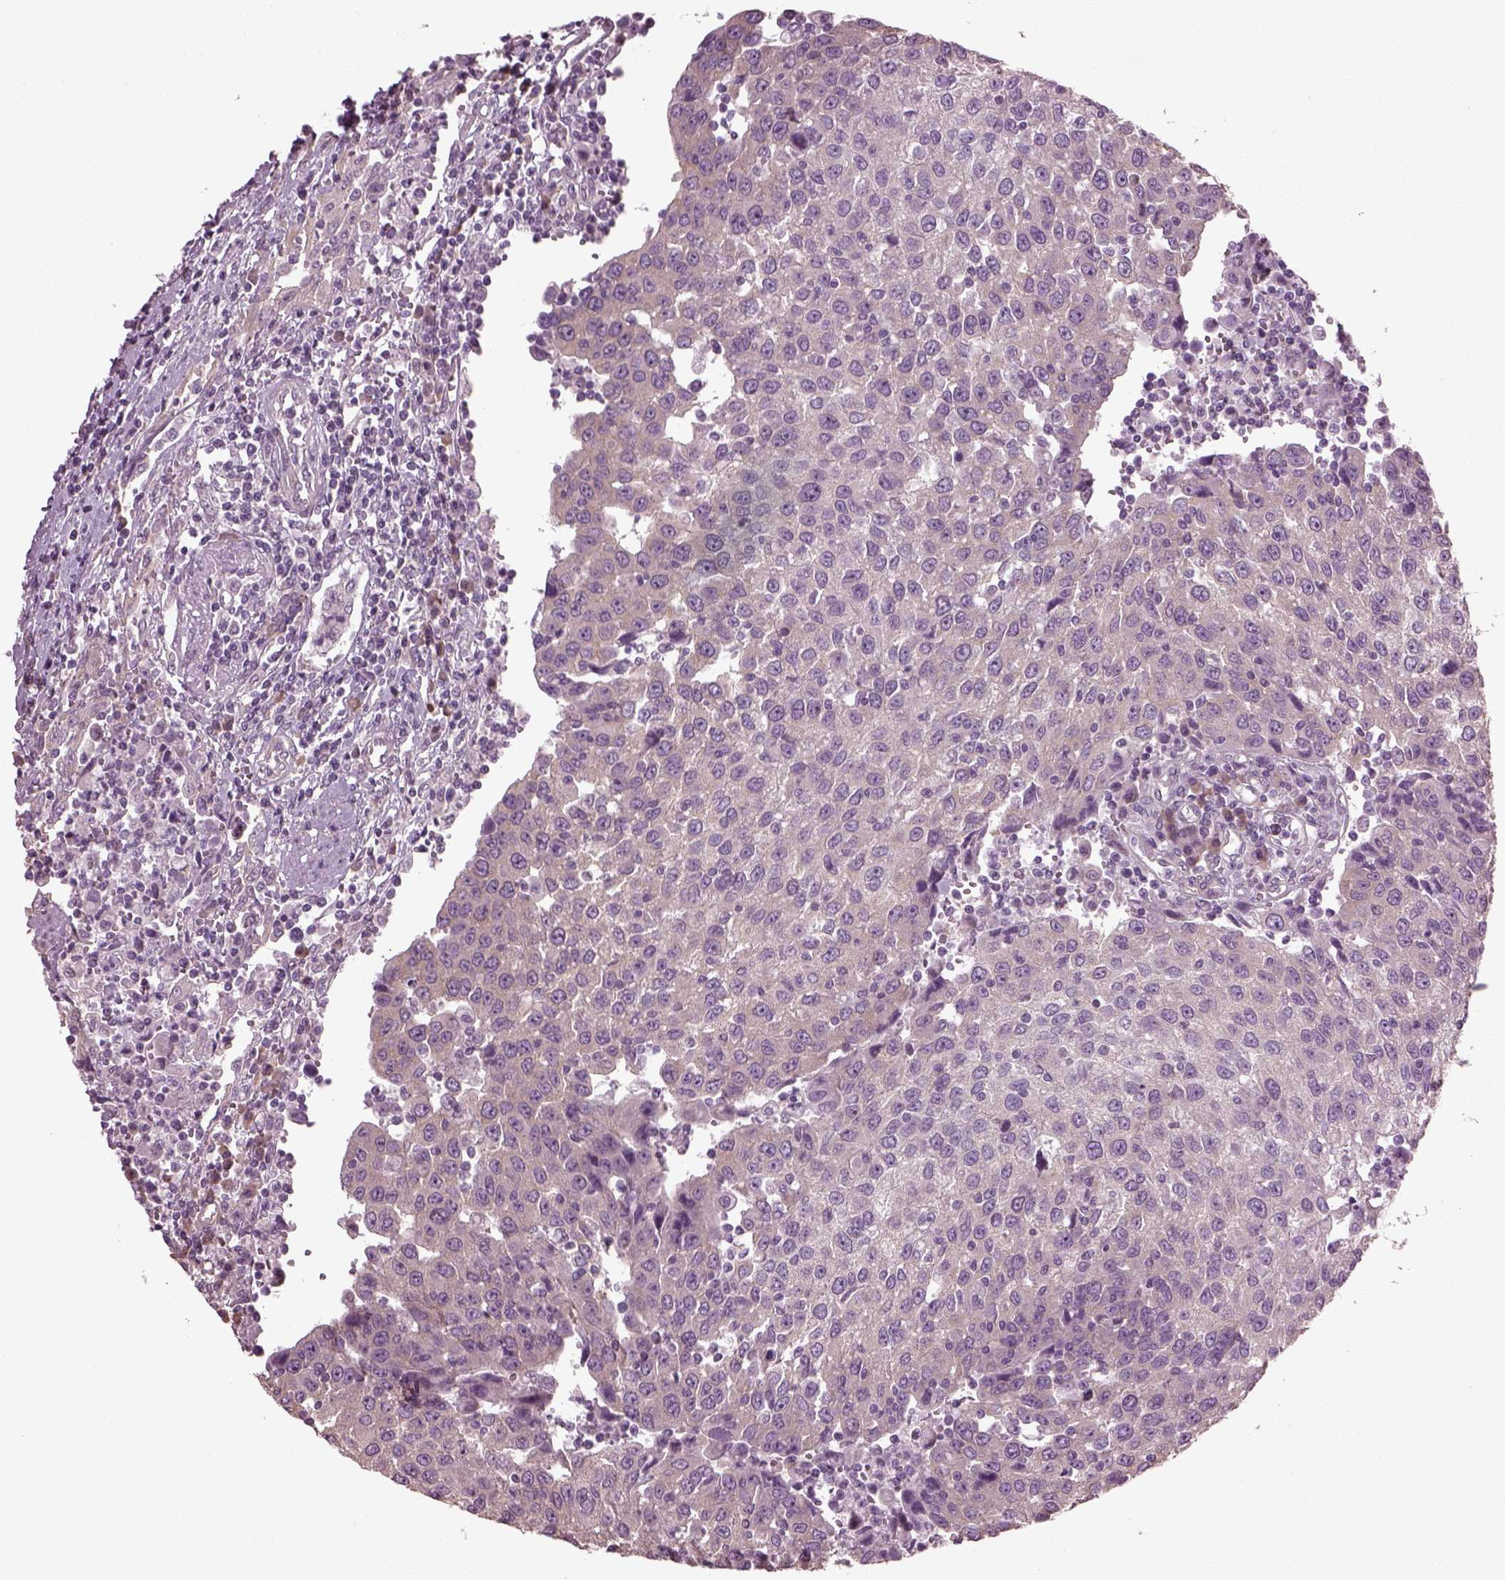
{"staining": {"intensity": "negative", "quantity": "none", "location": "none"}, "tissue": "urothelial cancer", "cell_type": "Tumor cells", "image_type": "cancer", "snomed": [{"axis": "morphology", "description": "Urothelial carcinoma, High grade"}, {"axis": "topography", "description": "Urinary bladder"}], "caption": "Image shows no significant protein positivity in tumor cells of urothelial cancer. (DAB immunohistochemistry (IHC) visualized using brightfield microscopy, high magnification).", "gene": "CABP5", "patient": {"sex": "female", "age": 85}}